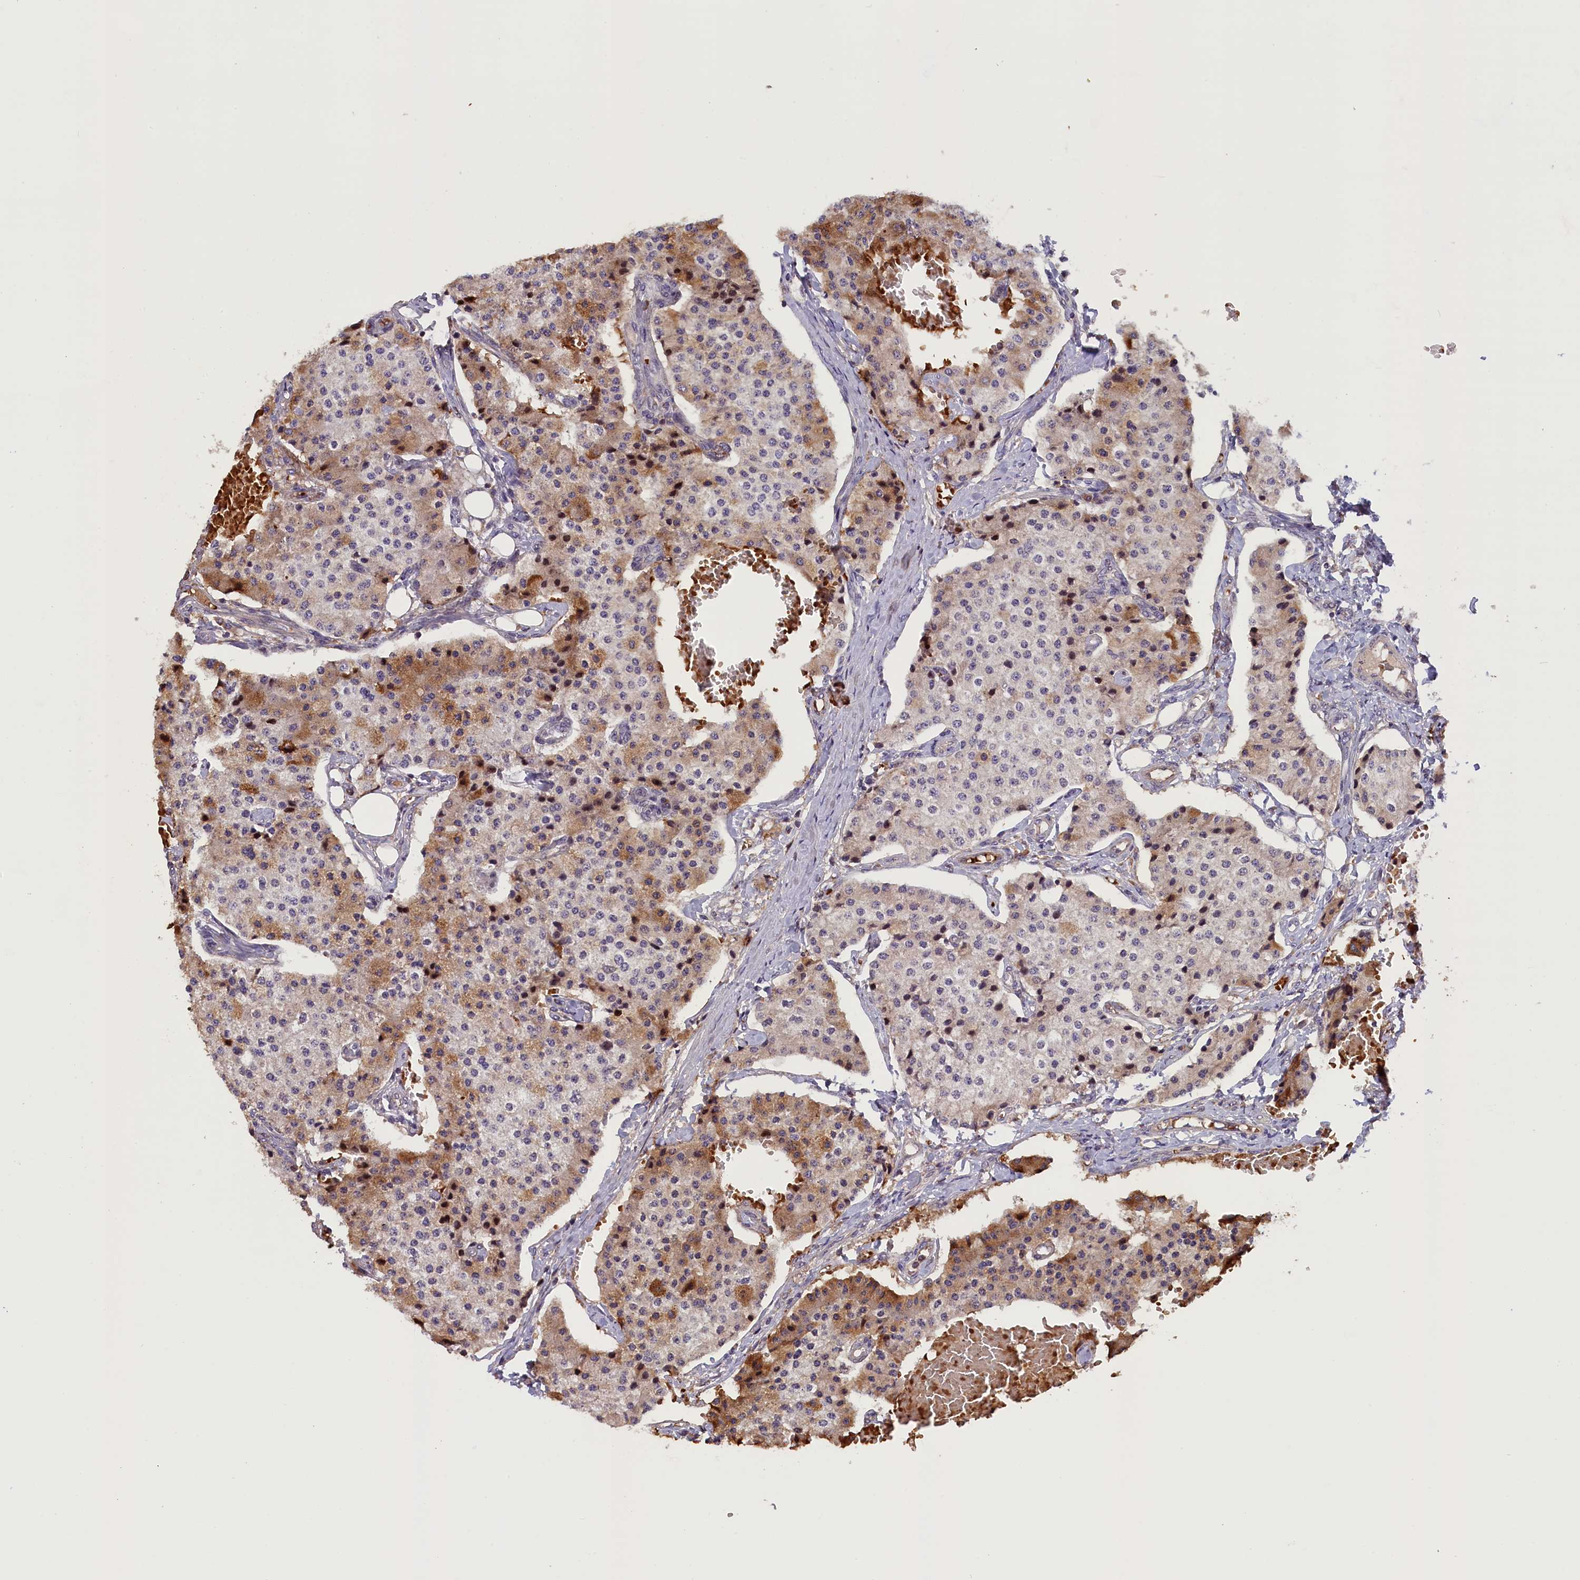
{"staining": {"intensity": "moderate", "quantity": "25%-75%", "location": "cytoplasmic/membranous"}, "tissue": "carcinoid", "cell_type": "Tumor cells", "image_type": "cancer", "snomed": [{"axis": "morphology", "description": "Carcinoid, malignant, NOS"}, {"axis": "topography", "description": "Colon"}], "caption": "Moderate cytoplasmic/membranous staining for a protein is present in approximately 25%-75% of tumor cells of carcinoid (malignant) using immunohistochemistry (IHC).", "gene": "CCDC9B", "patient": {"sex": "female", "age": 52}}